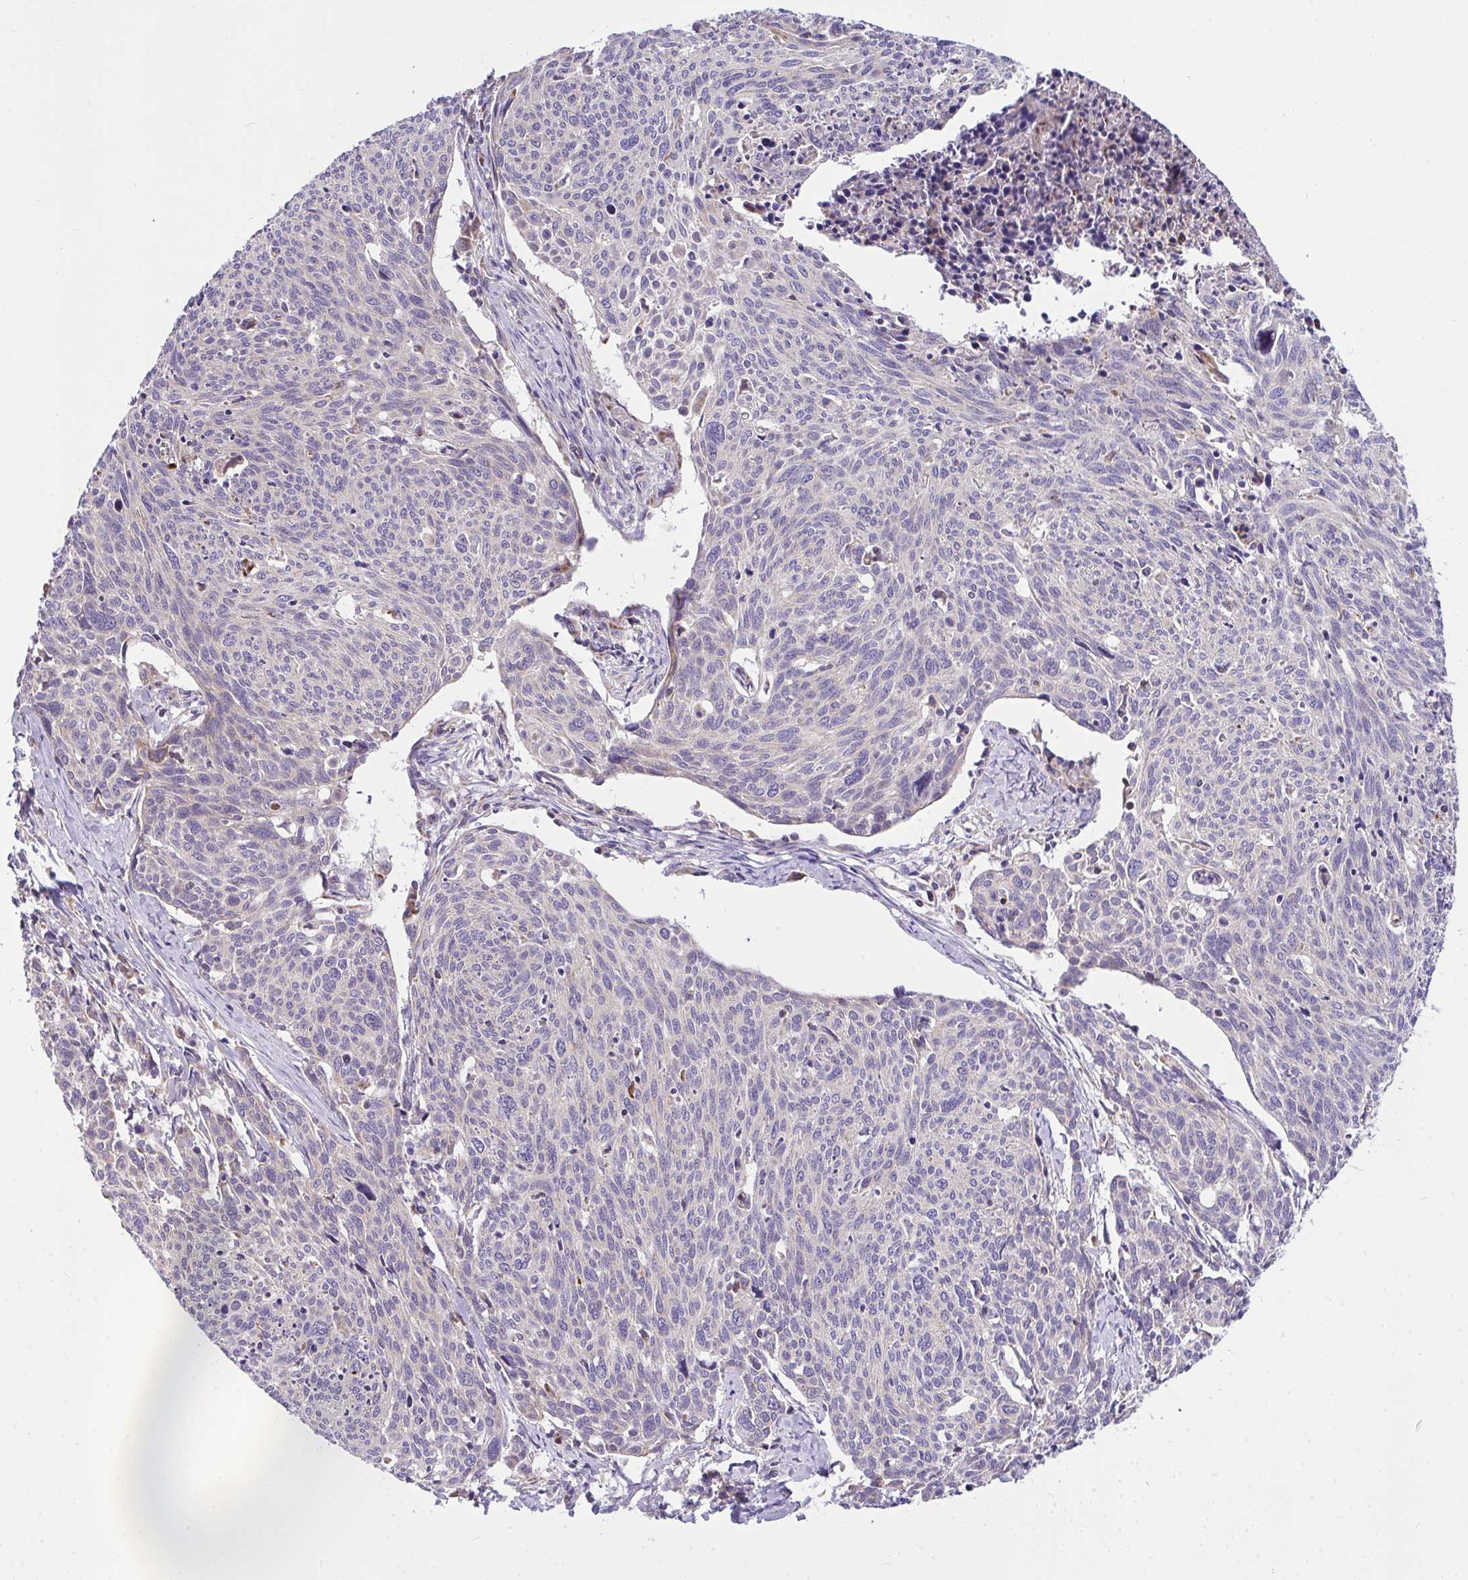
{"staining": {"intensity": "negative", "quantity": "none", "location": "none"}, "tissue": "cervical cancer", "cell_type": "Tumor cells", "image_type": "cancer", "snomed": [{"axis": "morphology", "description": "Squamous cell carcinoma, NOS"}, {"axis": "topography", "description": "Cervix"}], "caption": "A high-resolution micrograph shows immunohistochemistry staining of cervical squamous cell carcinoma, which shows no significant expression in tumor cells.", "gene": "CEP63", "patient": {"sex": "female", "age": 49}}